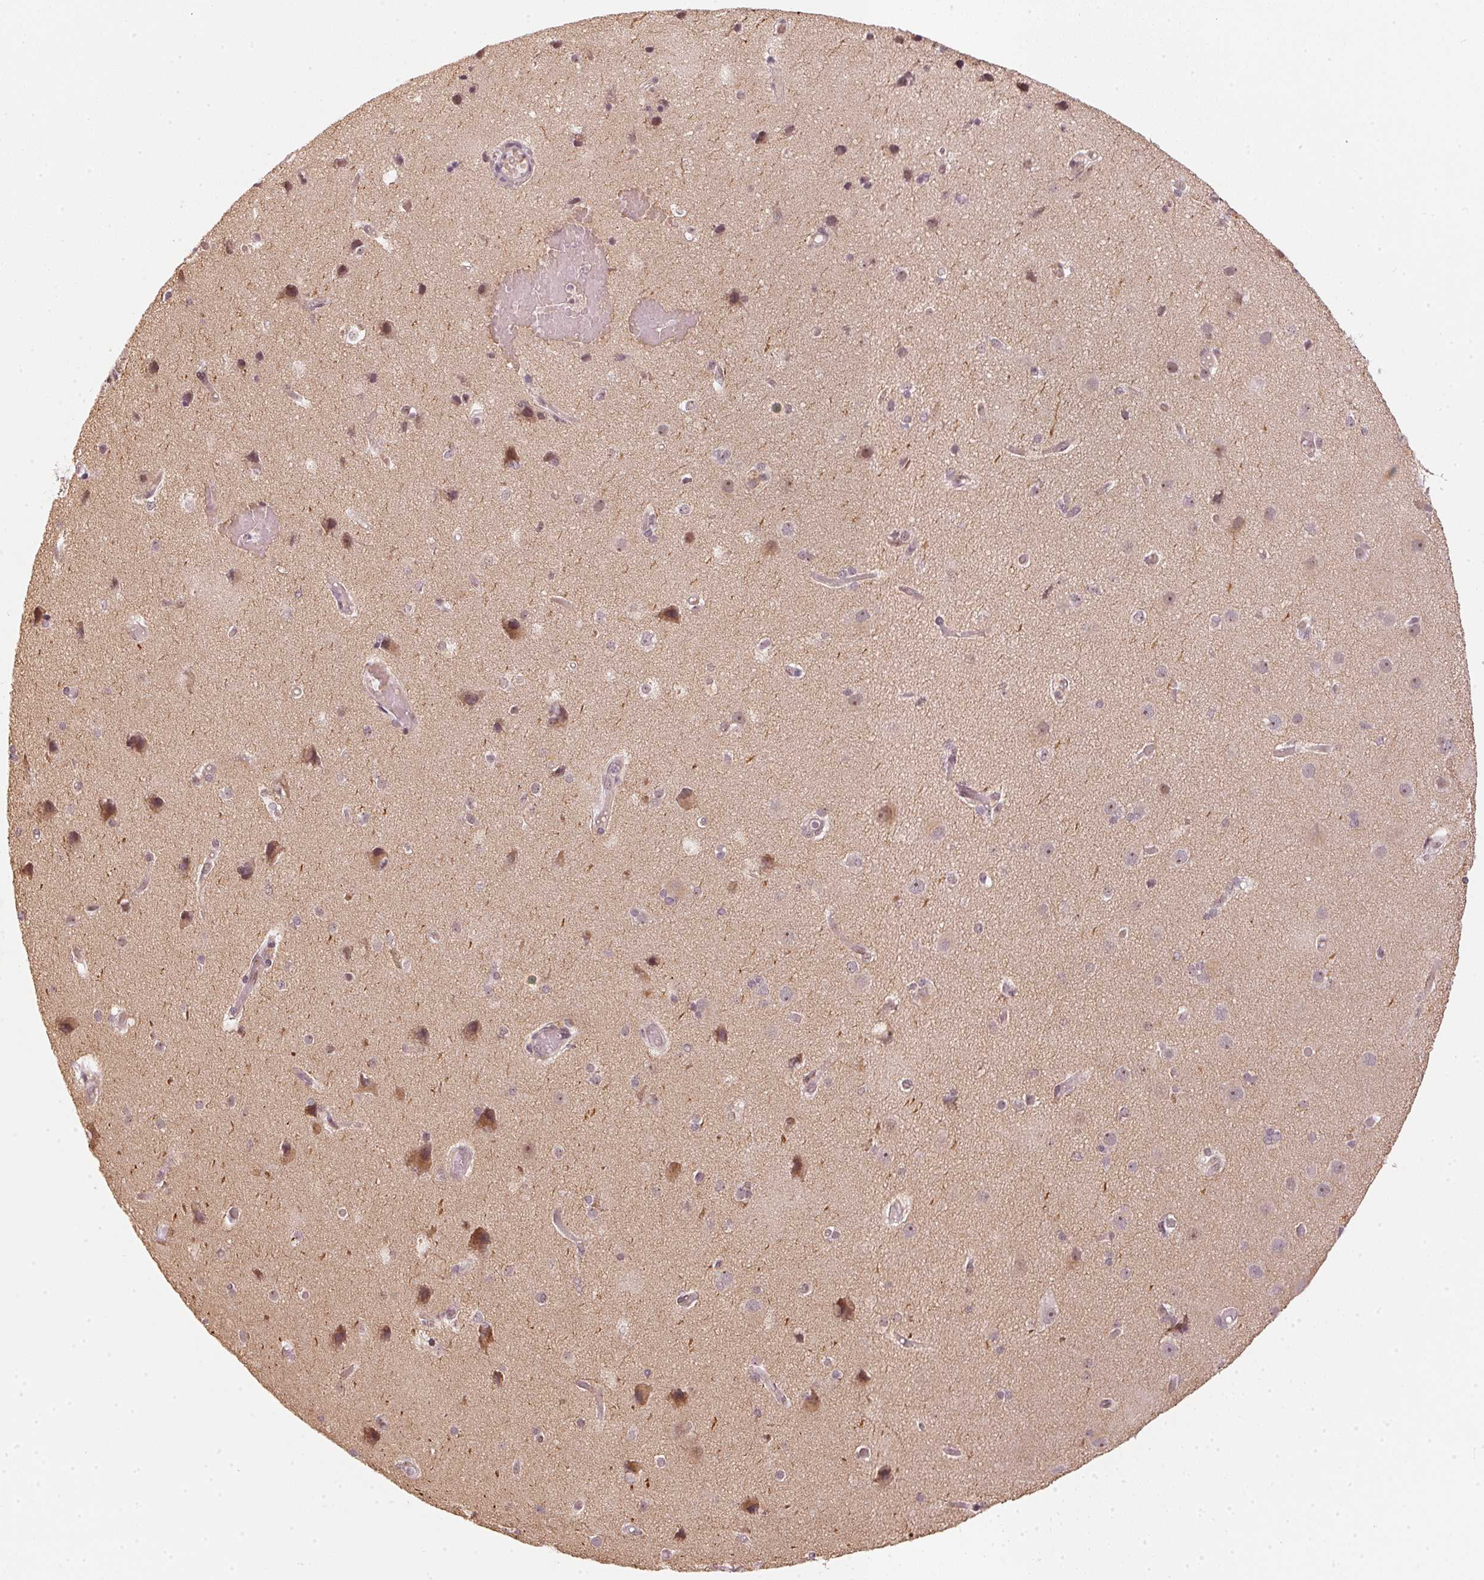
{"staining": {"intensity": "weak", "quantity": "<25%", "location": "cytoplasmic/membranous"}, "tissue": "cerebral cortex", "cell_type": "Endothelial cells", "image_type": "normal", "snomed": [{"axis": "morphology", "description": "Normal tissue, NOS"}, {"axis": "morphology", "description": "Glioma, malignant, High grade"}, {"axis": "topography", "description": "Cerebral cortex"}], "caption": "Immunohistochemistry (IHC) histopathology image of unremarkable human cerebral cortex stained for a protein (brown), which displays no expression in endothelial cells.", "gene": "KAT6A", "patient": {"sex": "male", "age": 71}}